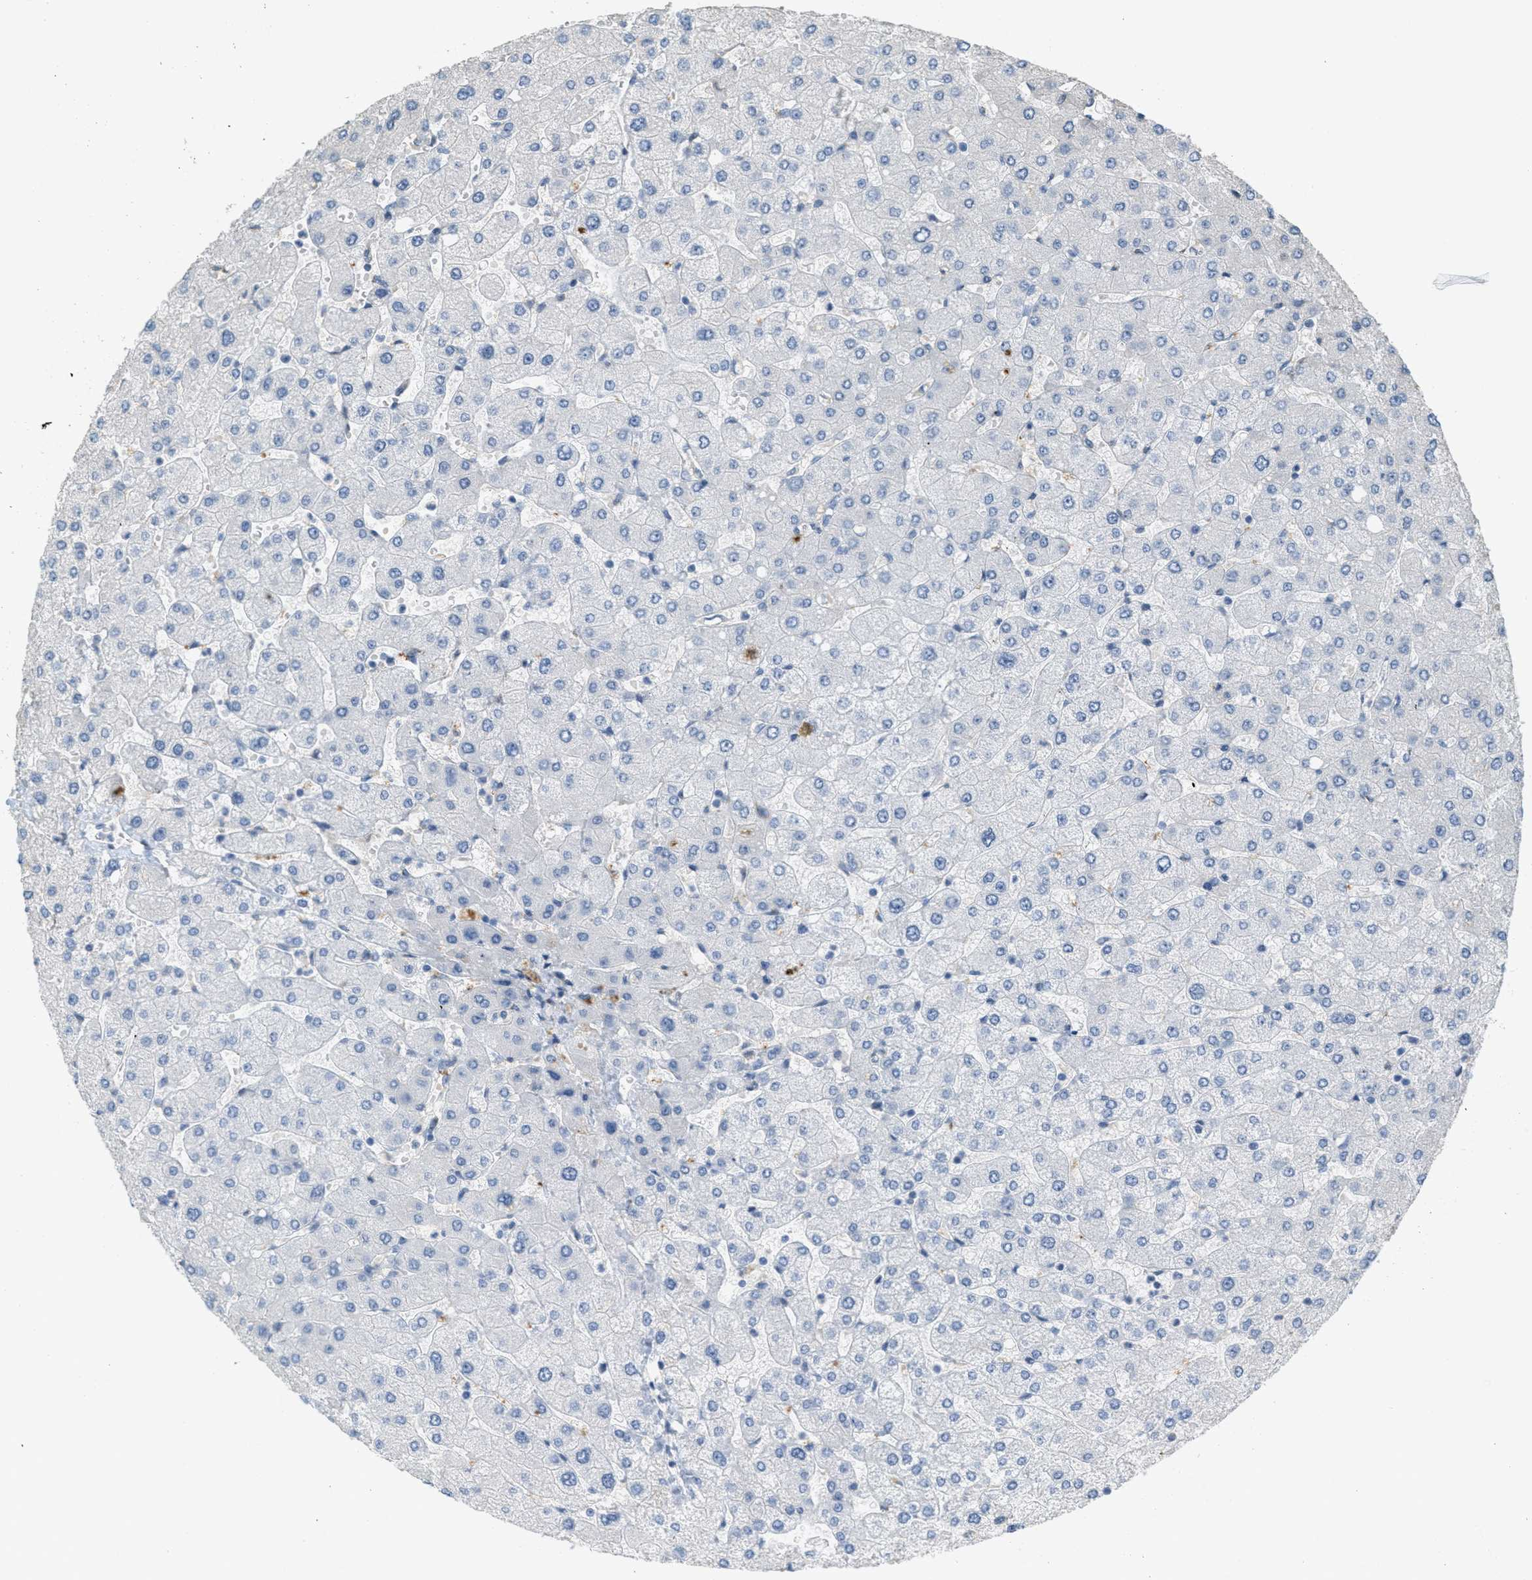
{"staining": {"intensity": "negative", "quantity": "none", "location": "none"}, "tissue": "liver", "cell_type": "Cholangiocytes", "image_type": "normal", "snomed": [{"axis": "morphology", "description": "Normal tissue, NOS"}, {"axis": "topography", "description": "Liver"}], "caption": "The photomicrograph reveals no significant expression in cholangiocytes of liver.", "gene": "ADCY5", "patient": {"sex": "male", "age": 55}}